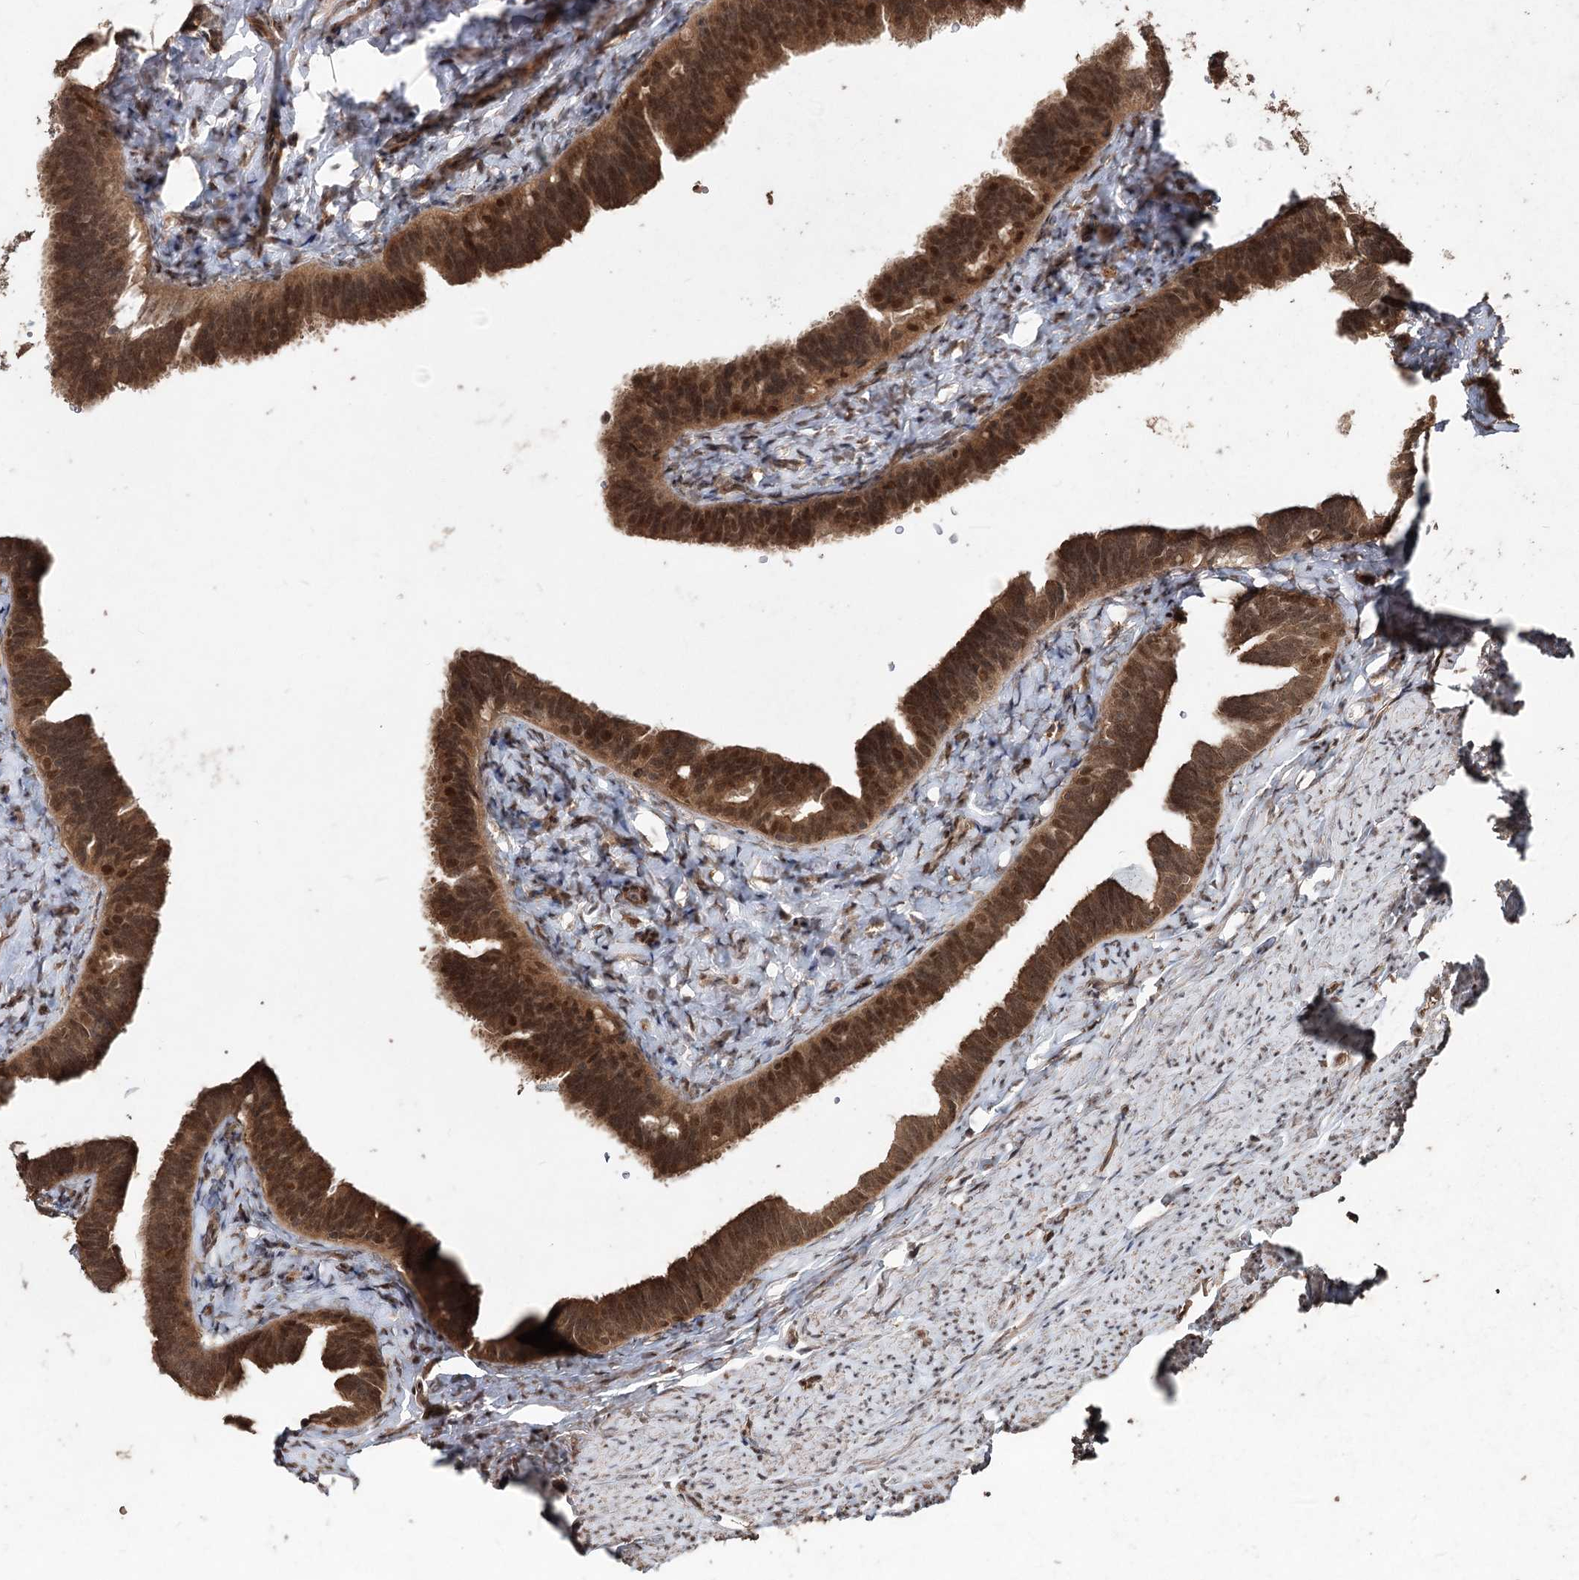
{"staining": {"intensity": "moderate", "quantity": ">75%", "location": "cytoplasmic/membranous,nuclear"}, "tissue": "fallopian tube", "cell_type": "Glandular cells", "image_type": "normal", "snomed": [{"axis": "morphology", "description": "Normal tissue, NOS"}, {"axis": "topography", "description": "Fallopian tube"}], "caption": "Normal fallopian tube was stained to show a protein in brown. There is medium levels of moderate cytoplasmic/membranous,nuclear positivity in about >75% of glandular cells.", "gene": "FBXO7", "patient": {"sex": "female", "age": 39}}